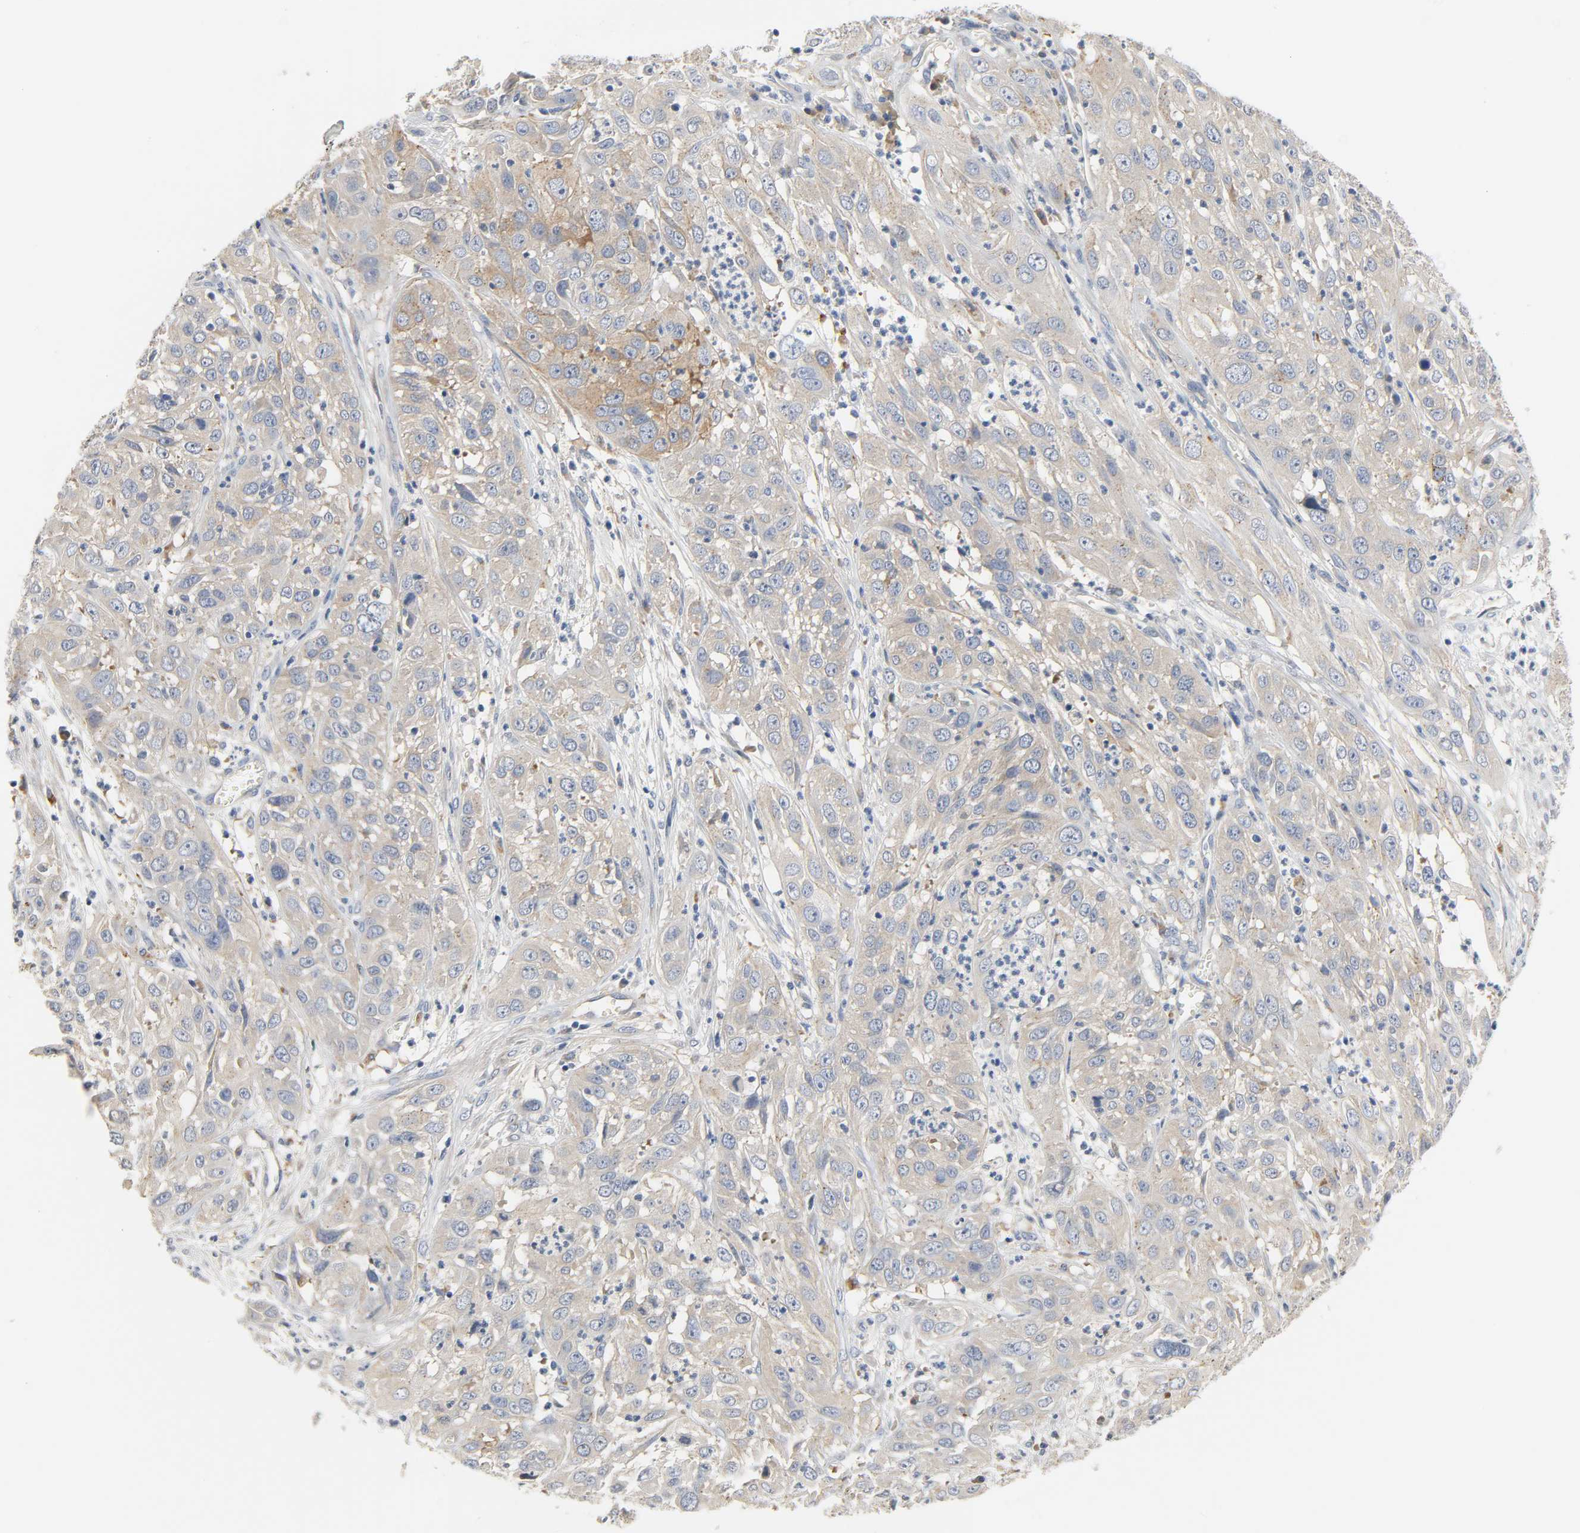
{"staining": {"intensity": "moderate", "quantity": "25%-75%", "location": "cytoplasmic/membranous"}, "tissue": "cervical cancer", "cell_type": "Tumor cells", "image_type": "cancer", "snomed": [{"axis": "morphology", "description": "Squamous cell carcinoma, NOS"}, {"axis": "topography", "description": "Cervix"}], "caption": "There is medium levels of moderate cytoplasmic/membranous positivity in tumor cells of squamous cell carcinoma (cervical), as demonstrated by immunohistochemical staining (brown color).", "gene": "ARPC1A", "patient": {"sex": "female", "age": 32}}